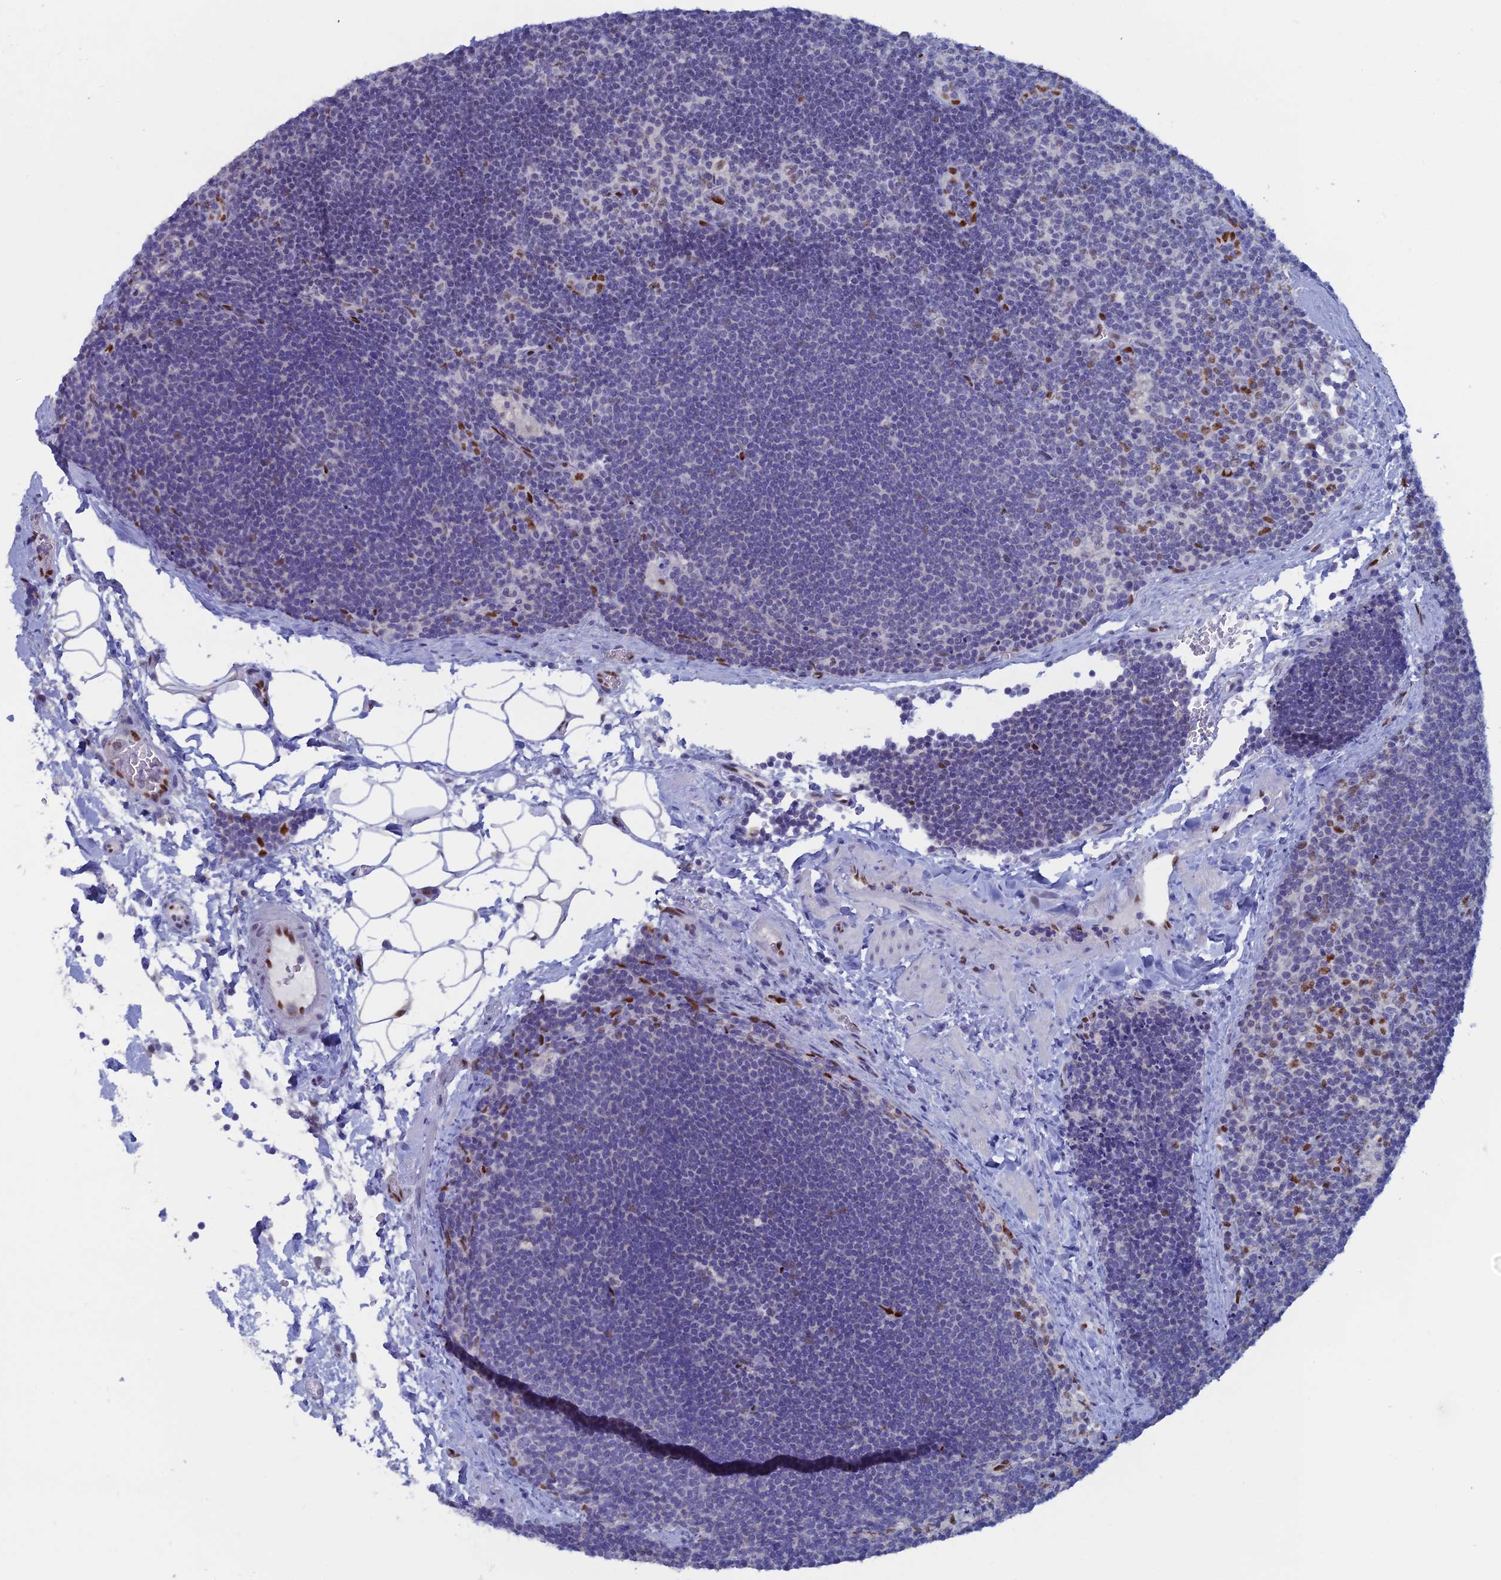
{"staining": {"intensity": "negative", "quantity": "none", "location": "none"}, "tissue": "lymph node", "cell_type": "Germinal center cells", "image_type": "normal", "snomed": [{"axis": "morphology", "description": "Normal tissue, NOS"}, {"axis": "topography", "description": "Lymph node"}], "caption": "DAB immunohistochemical staining of benign lymph node shows no significant positivity in germinal center cells. Nuclei are stained in blue.", "gene": "NOL4L", "patient": {"sex": "male", "age": 24}}